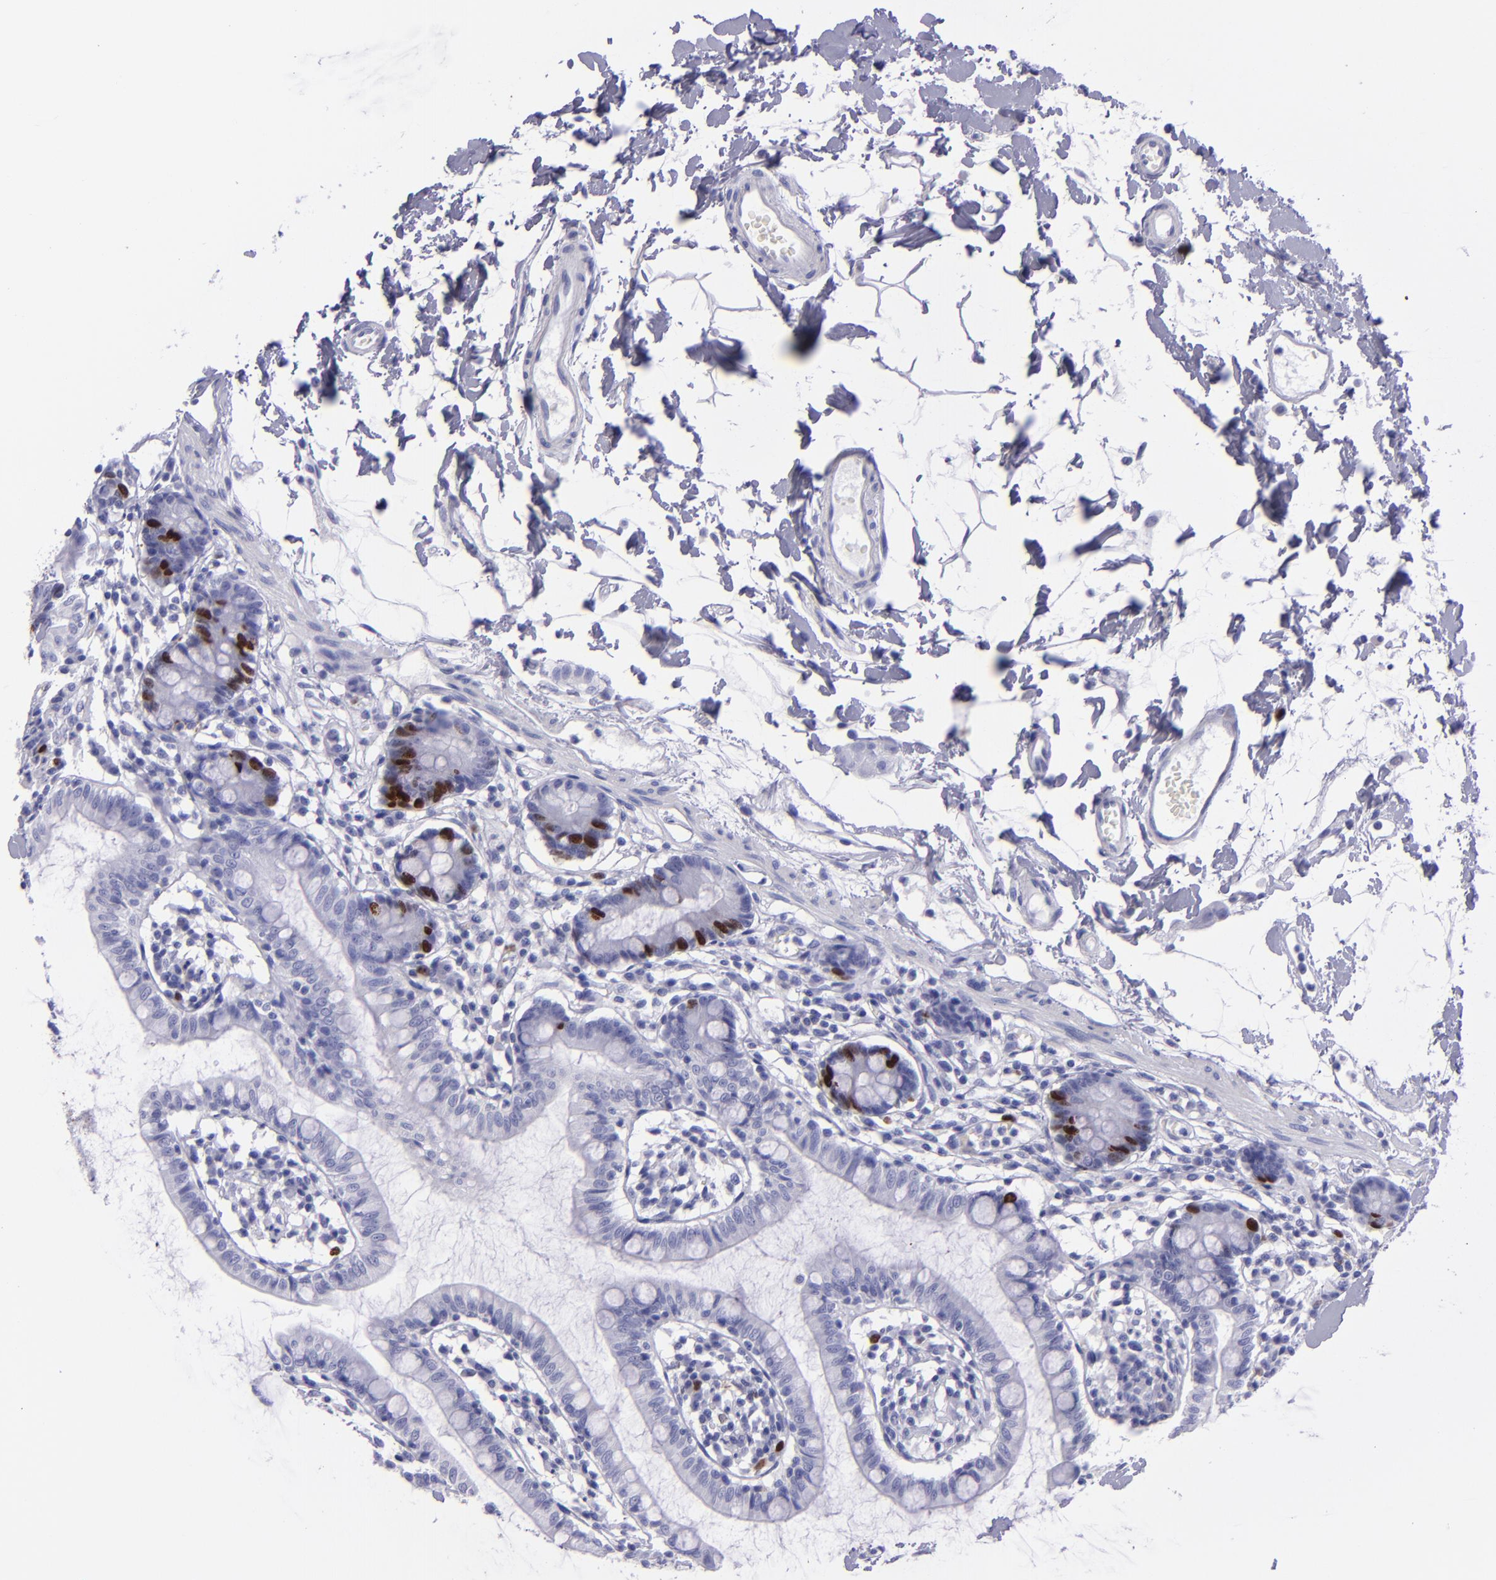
{"staining": {"intensity": "strong", "quantity": "<25%", "location": "nuclear"}, "tissue": "small intestine", "cell_type": "Glandular cells", "image_type": "normal", "snomed": [{"axis": "morphology", "description": "Normal tissue, NOS"}, {"axis": "topography", "description": "Small intestine"}], "caption": "Immunohistochemical staining of normal human small intestine demonstrates medium levels of strong nuclear staining in about <25% of glandular cells. Ihc stains the protein of interest in brown and the nuclei are stained blue.", "gene": "TOP2A", "patient": {"sex": "female", "age": 61}}